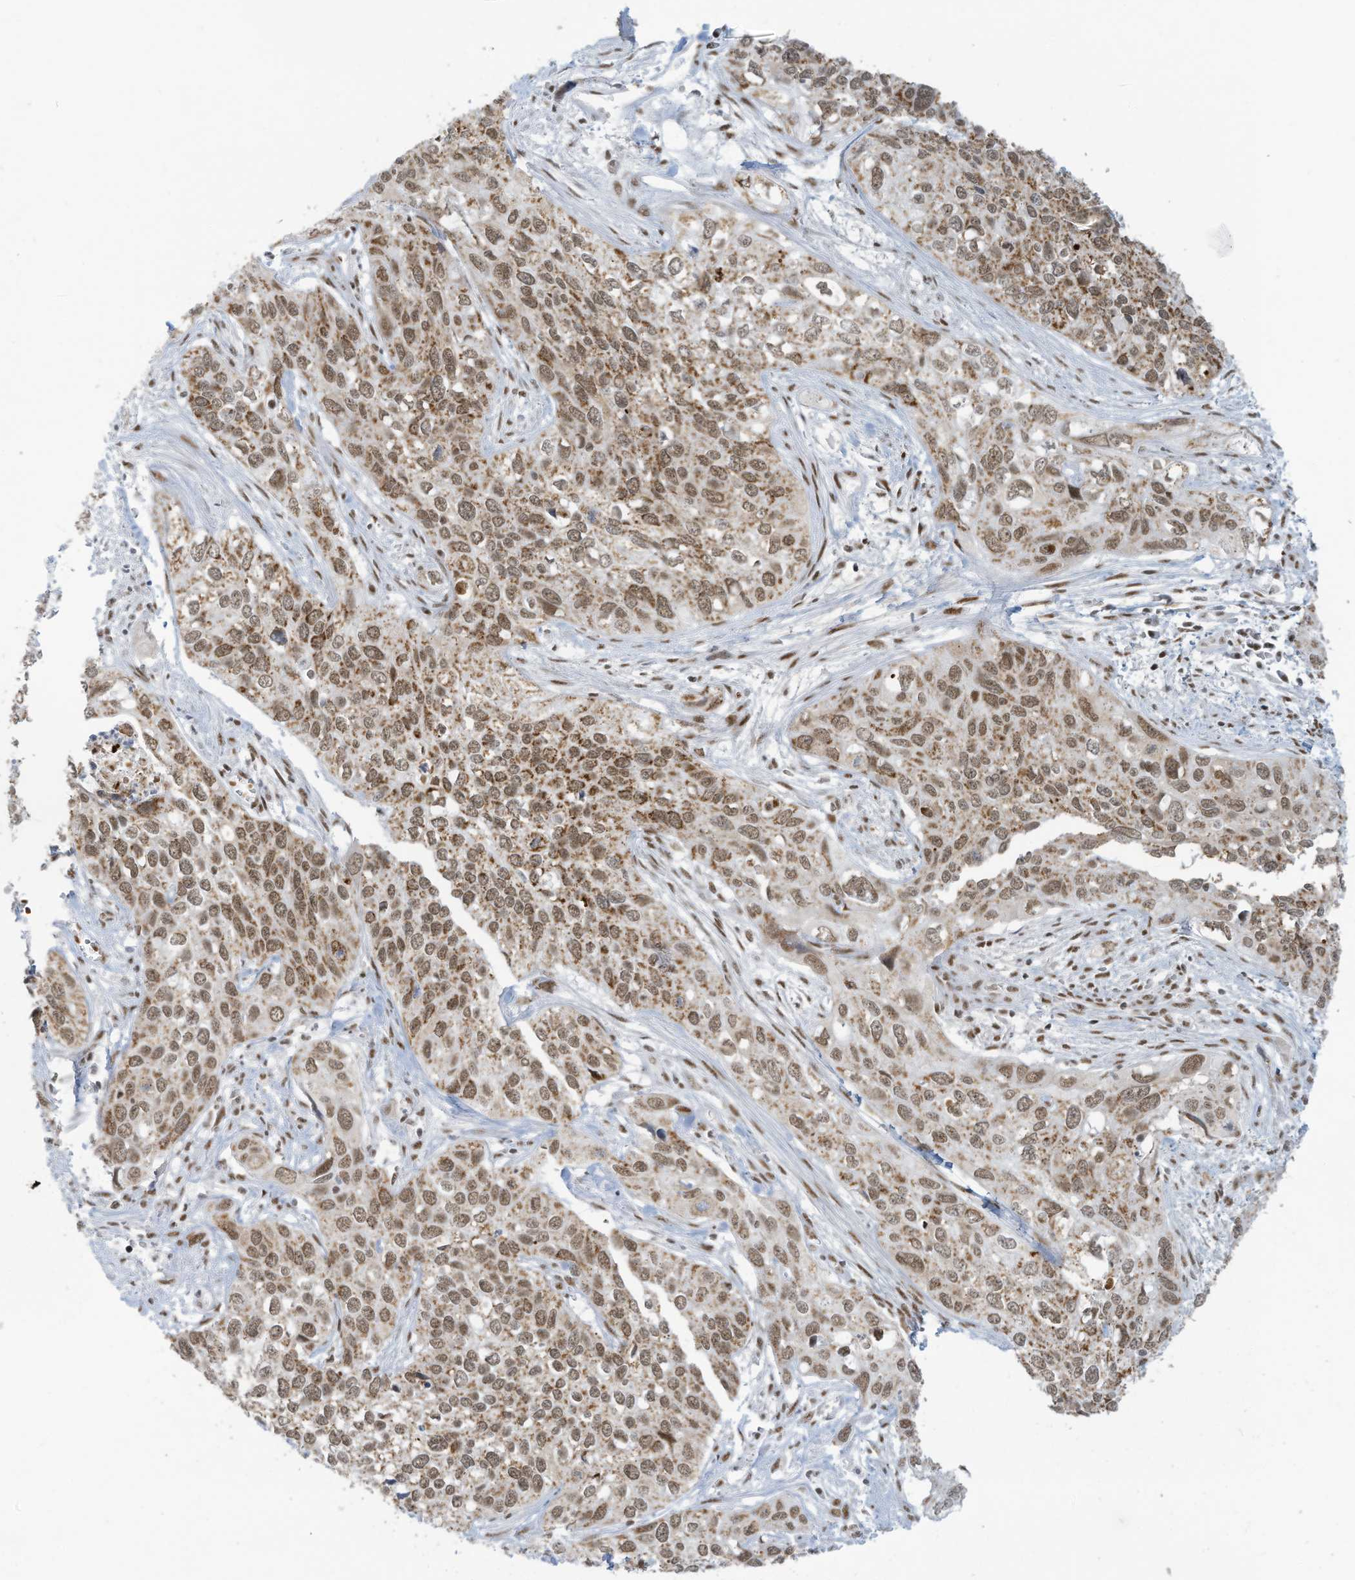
{"staining": {"intensity": "strong", "quantity": ">75%", "location": "cytoplasmic/membranous,nuclear"}, "tissue": "cervical cancer", "cell_type": "Tumor cells", "image_type": "cancer", "snomed": [{"axis": "morphology", "description": "Squamous cell carcinoma, NOS"}, {"axis": "topography", "description": "Cervix"}], "caption": "About >75% of tumor cells in human cervical cancer exhibit strong cytoplasmic/membranous and nuclear protein staining as visualized by brown immunohistochemical staining.", "gene": "ECT2L", "patient": {"sex": "female", "age": 55}}